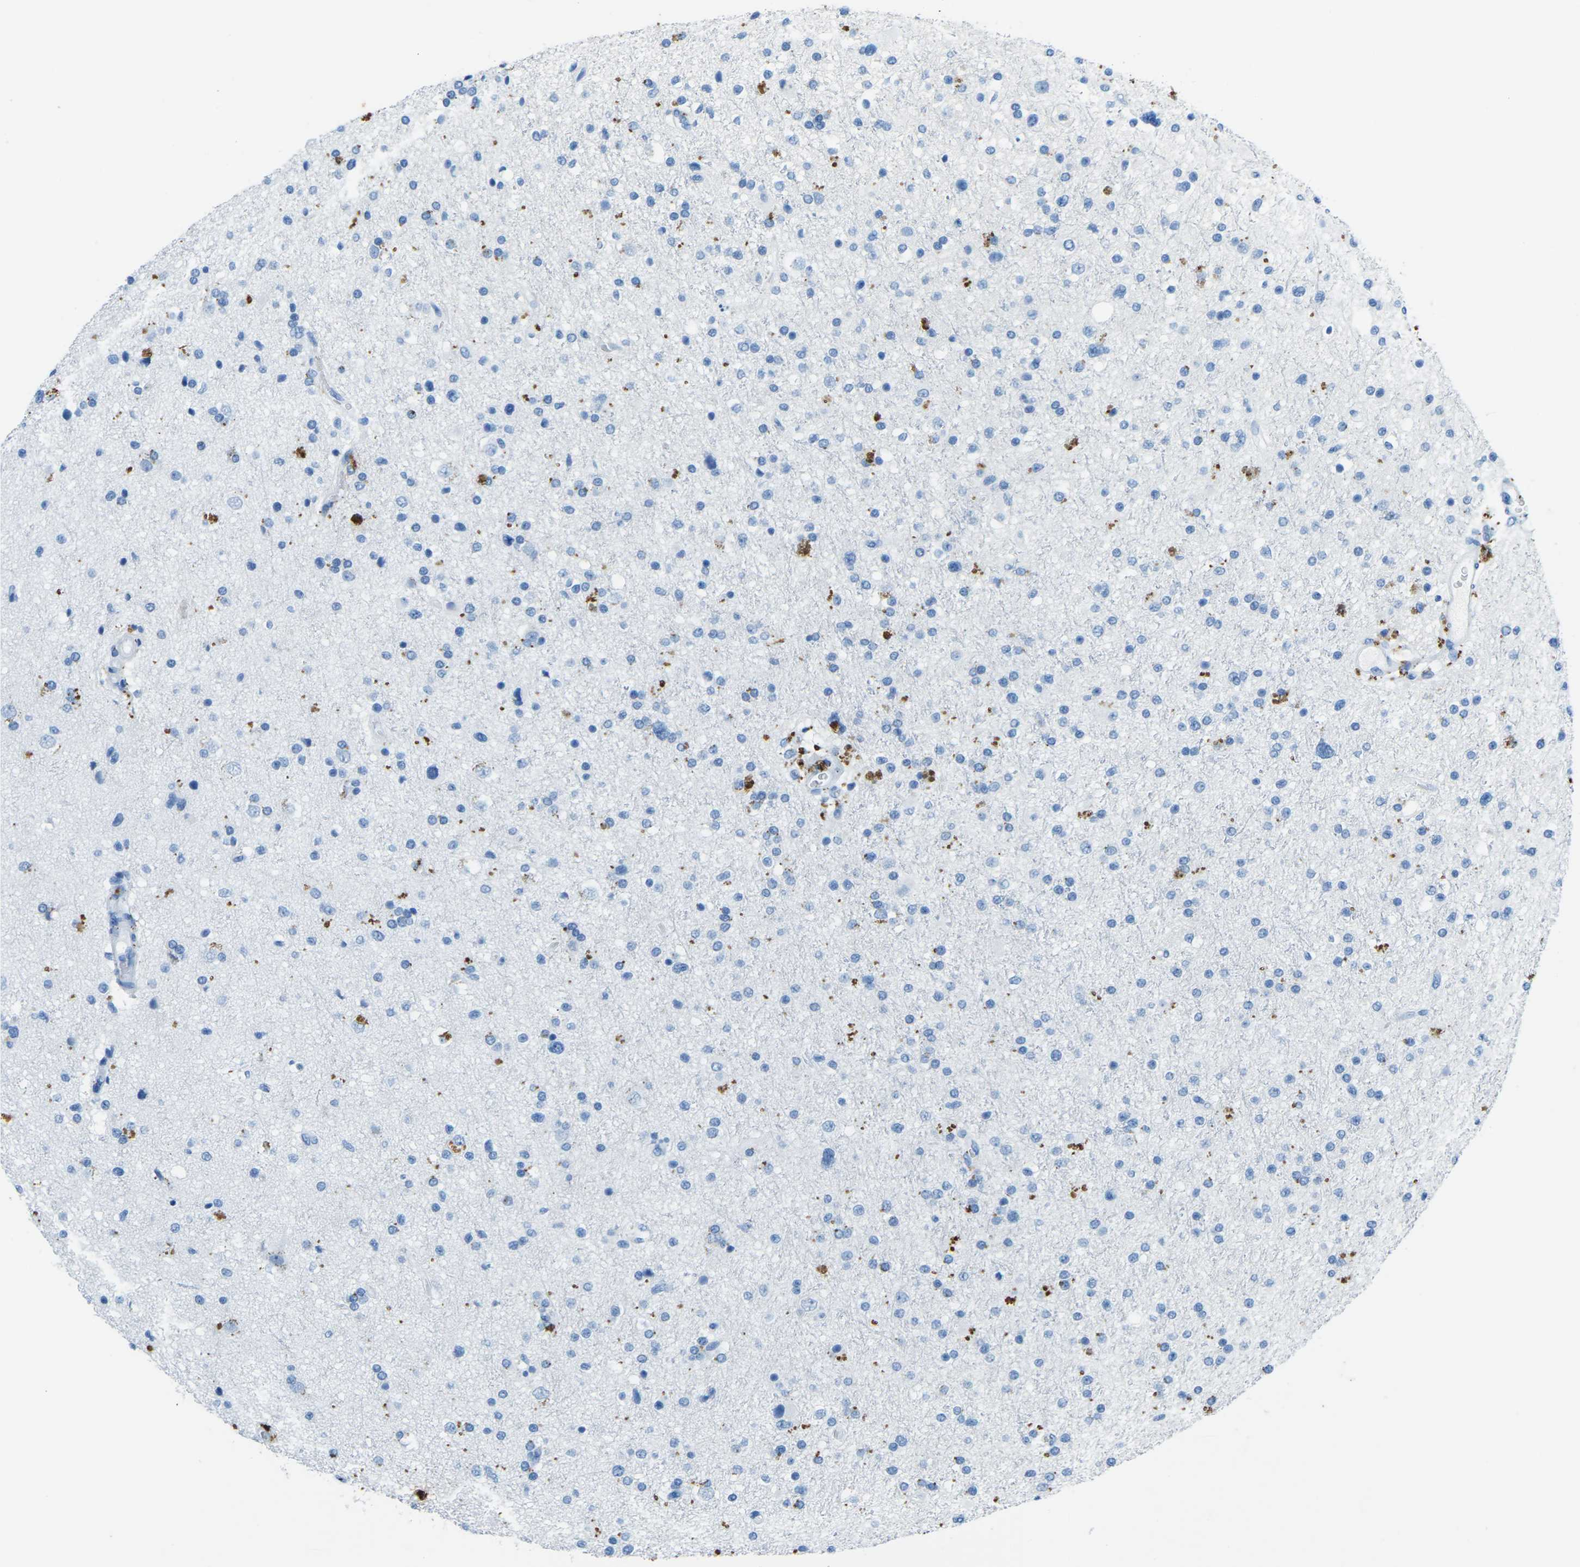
{"staining": {"intensity": "negative", "quantity": "none", "location": "none"}, "tissue": "glioma", "cell_type": "Tumor cells", "image_type": "cancer", "snomed": [{"axis": "morphology", "description": "Glioma, malignant, High grade"}, {"axis": "topography", "description": "Brain"}], "caption": "Image shows no significant protein positivity in tumor cells of glioma.", "gene": "MYH8", "patient": {"sex": "male", "age": 33}}